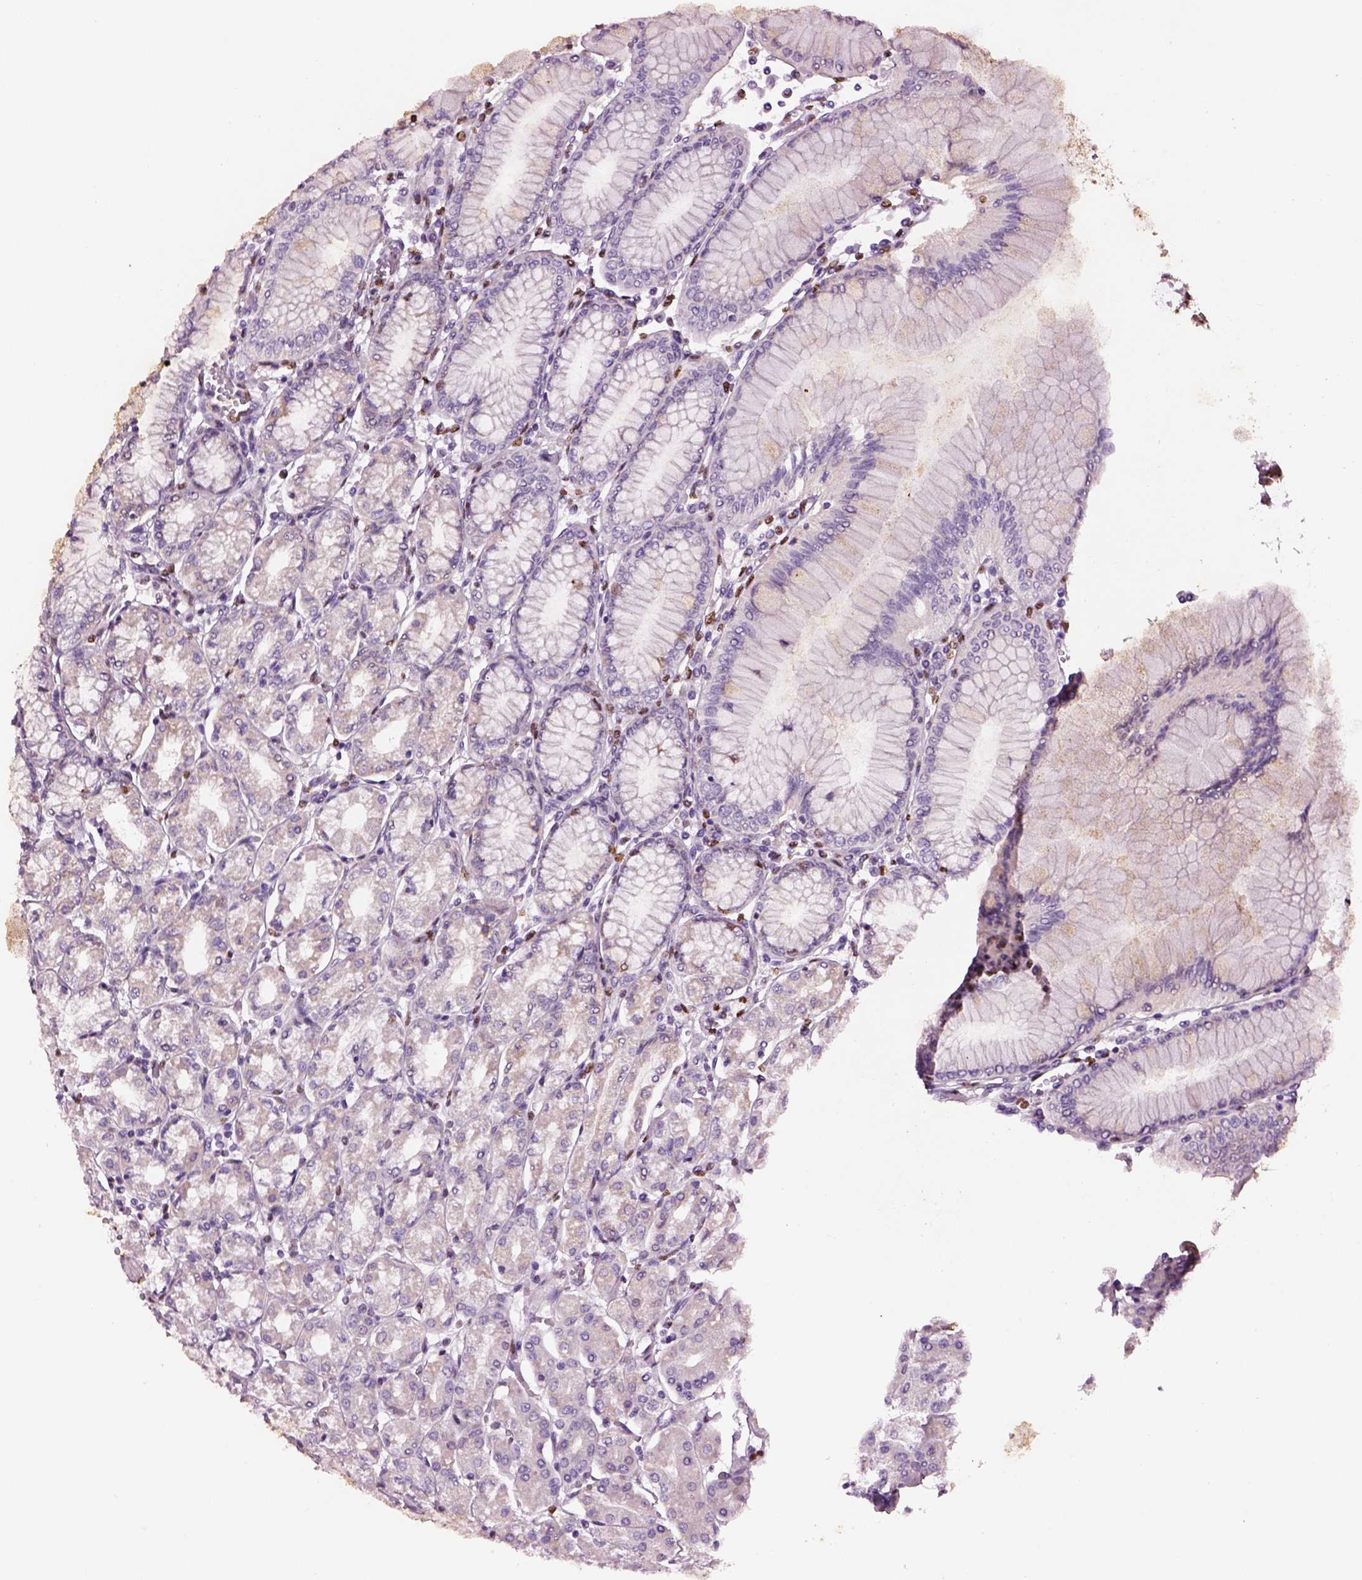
{"staining": {"intensity": "strong", "quantity": "<25%", "location": "nuclear"}, "tissue": "stomach", "cell_type": "Glandular cells", "image_type": "normal", "snomed": [{"axis": "morphology", "description": "Normal tissue, NOS"}, {"axis": "topography", "description": "Skeletal muscle"}, {"axis": "topography", "description": "Stomach"}], "caption": "Immunohistochemical staining of benign human stomach shows strong nuclear protein staining in about <25% of glandular cells.", "gene": "DDX3X", "patient": {"sex": "female", "age": 57}}